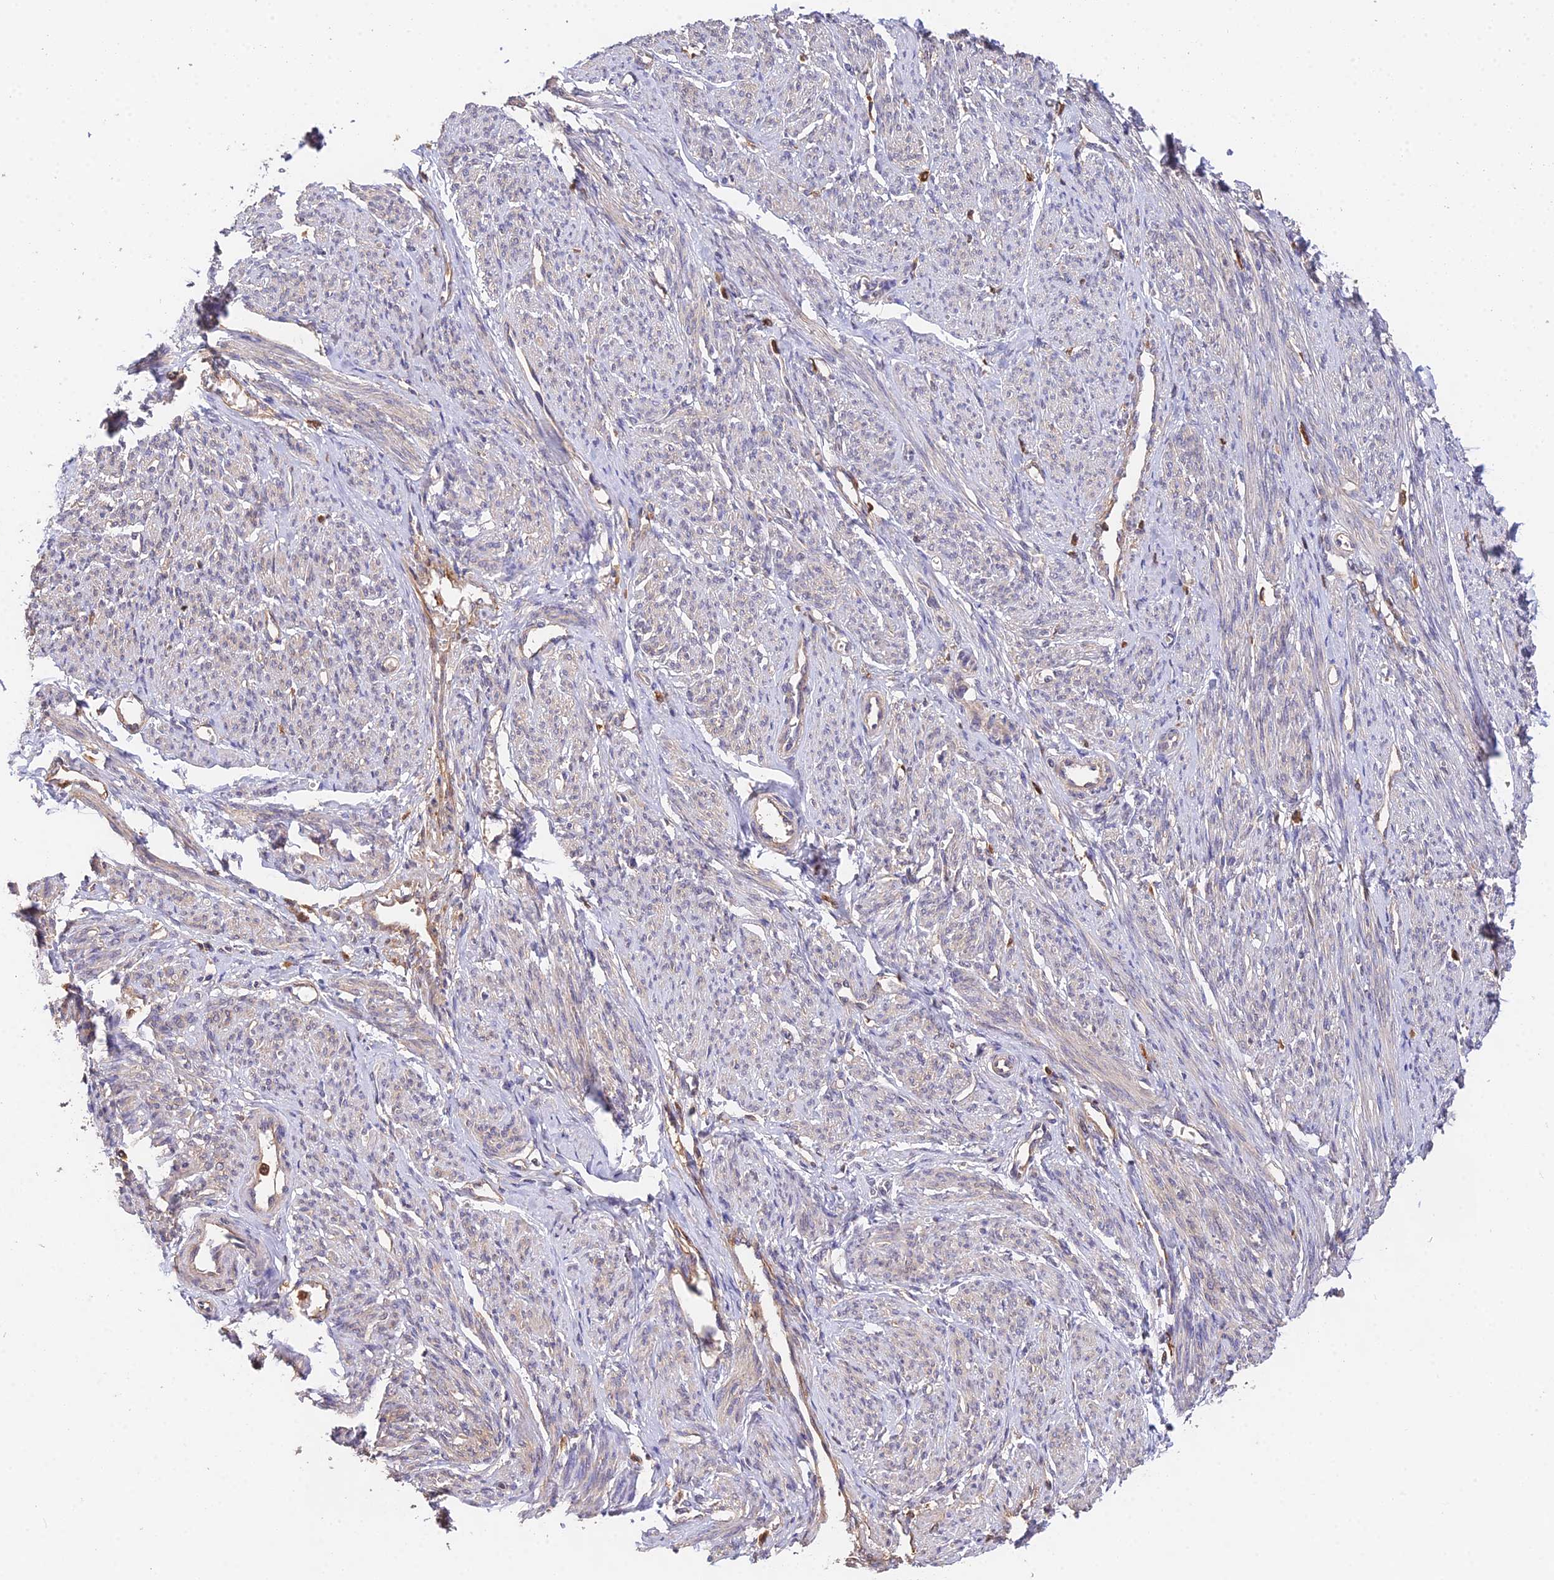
{"staining": {"intensity": "weak", "quantity": "<25%", "location": "cytoplasmic/membranous"}, "tissue": "smooth muscle", "cell_type": "Smooth muscle cells", "image_type": "normal", "snomed": [{"axis": "morphology", "description": "Normal tissue, NOS"}, {"axis": "topography", "description": "Smooth muscle"}], "caption": "This is an immunohistochemistry (IHC) histopathology image of unremarkable smooth muscle. There is no staining in smooth muscle cells.", "gene": "FBP1", "patient": {"sex": "female", "age": 65}}